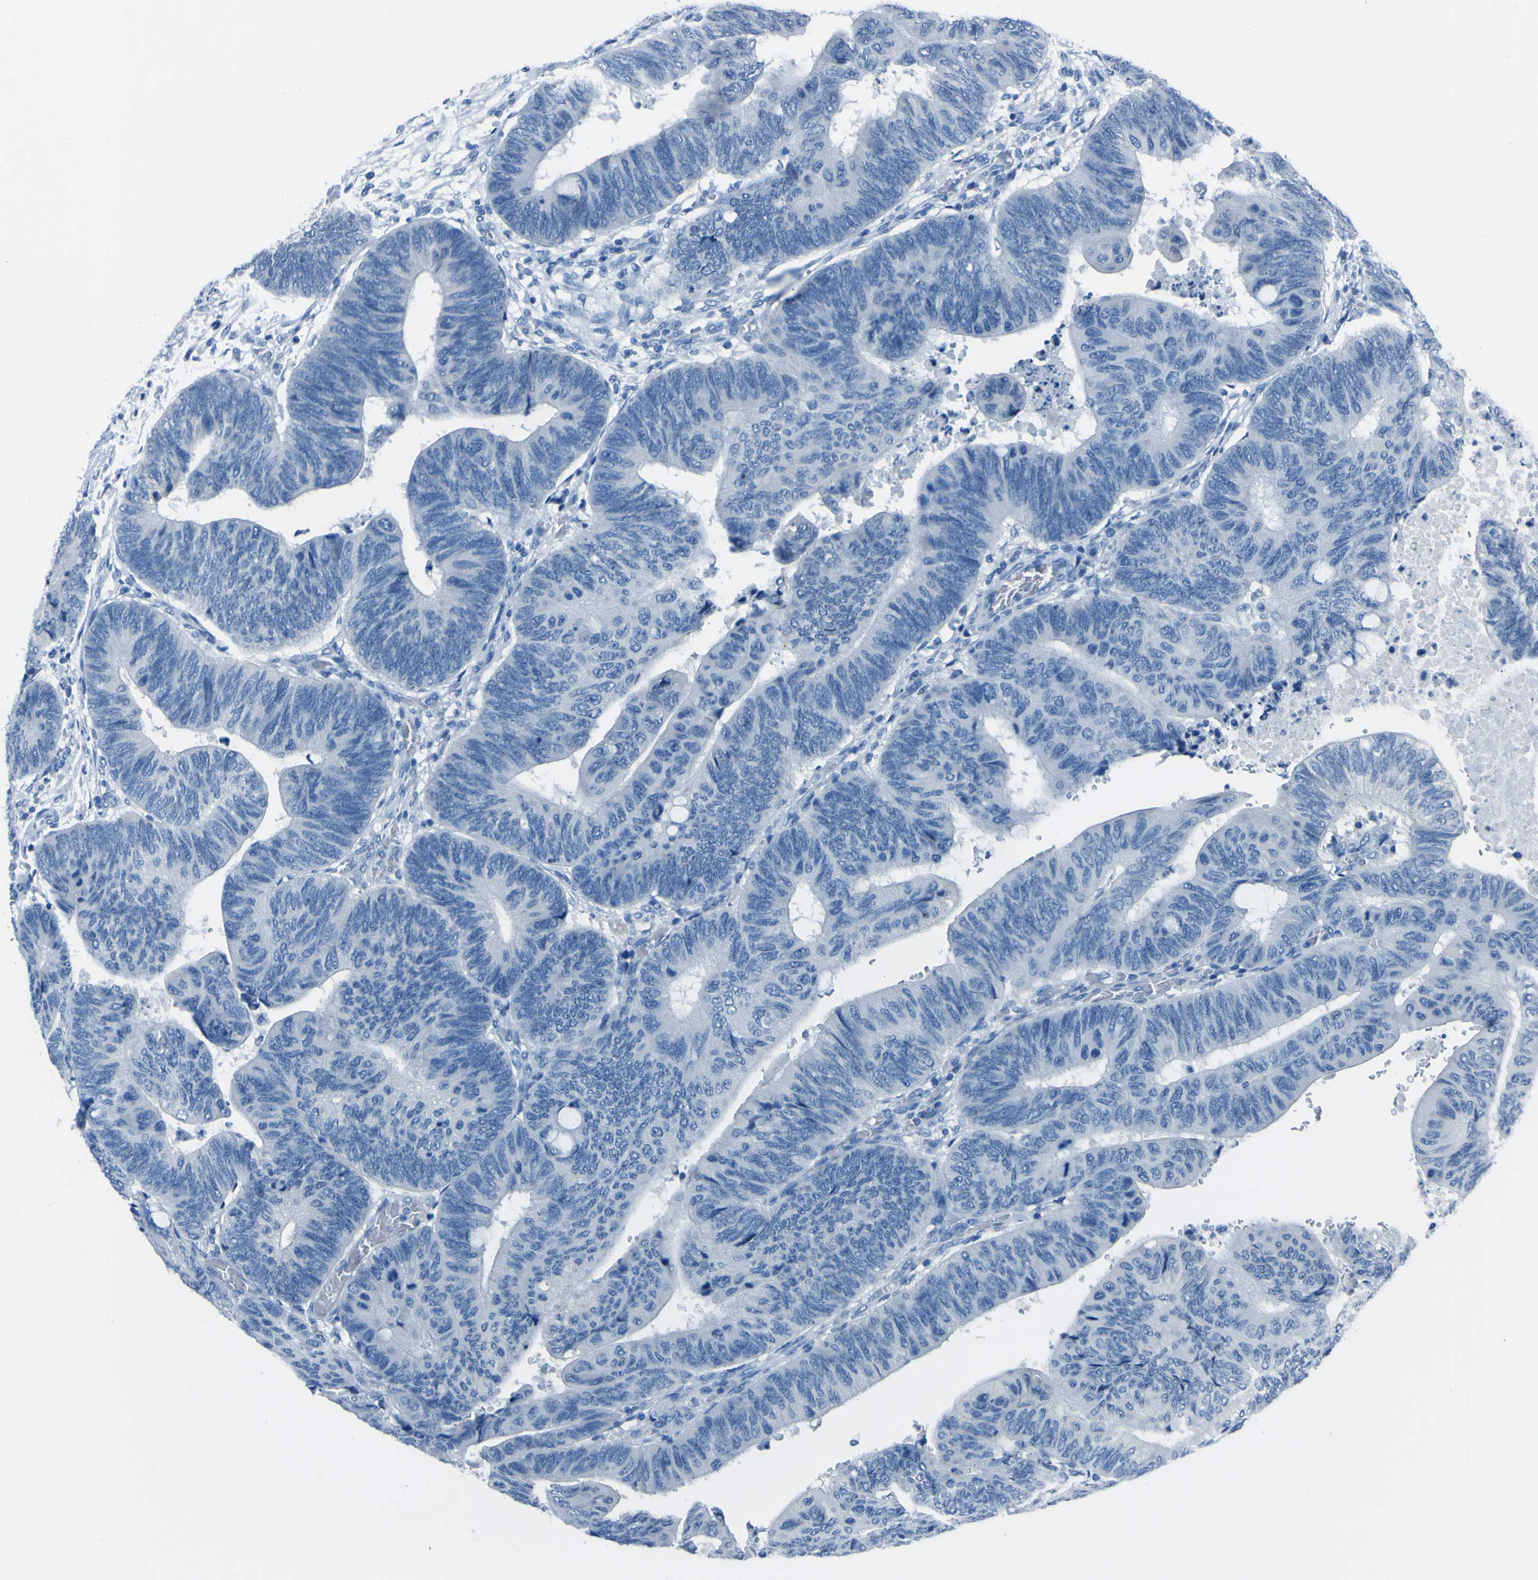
{"staining": {"intensity": "negative", "quantity": "none", "location": "none"}, "tissue": "colorectal cancer", "cell_type": "Tumor cells", "image_type": "cancer", "snomed": [{"axis": "morphology", "description": "Normal tissue, NOS"}, {"axis": "morphology", "description": "Adenocarcinoma, NOS"}, {"axis": "topography", "description": "Rectum"}, {"axis": "topography", "description": "Peripheral nerve tissue"}], "caption": "An immunohistochemistry image of colorectal adenocarcinoma is shown. There is no staining in tumor cells of colorectal adenocarcinoma.", "gene": "PHKG1", "patient": {"sex": "male", "age": 92}}